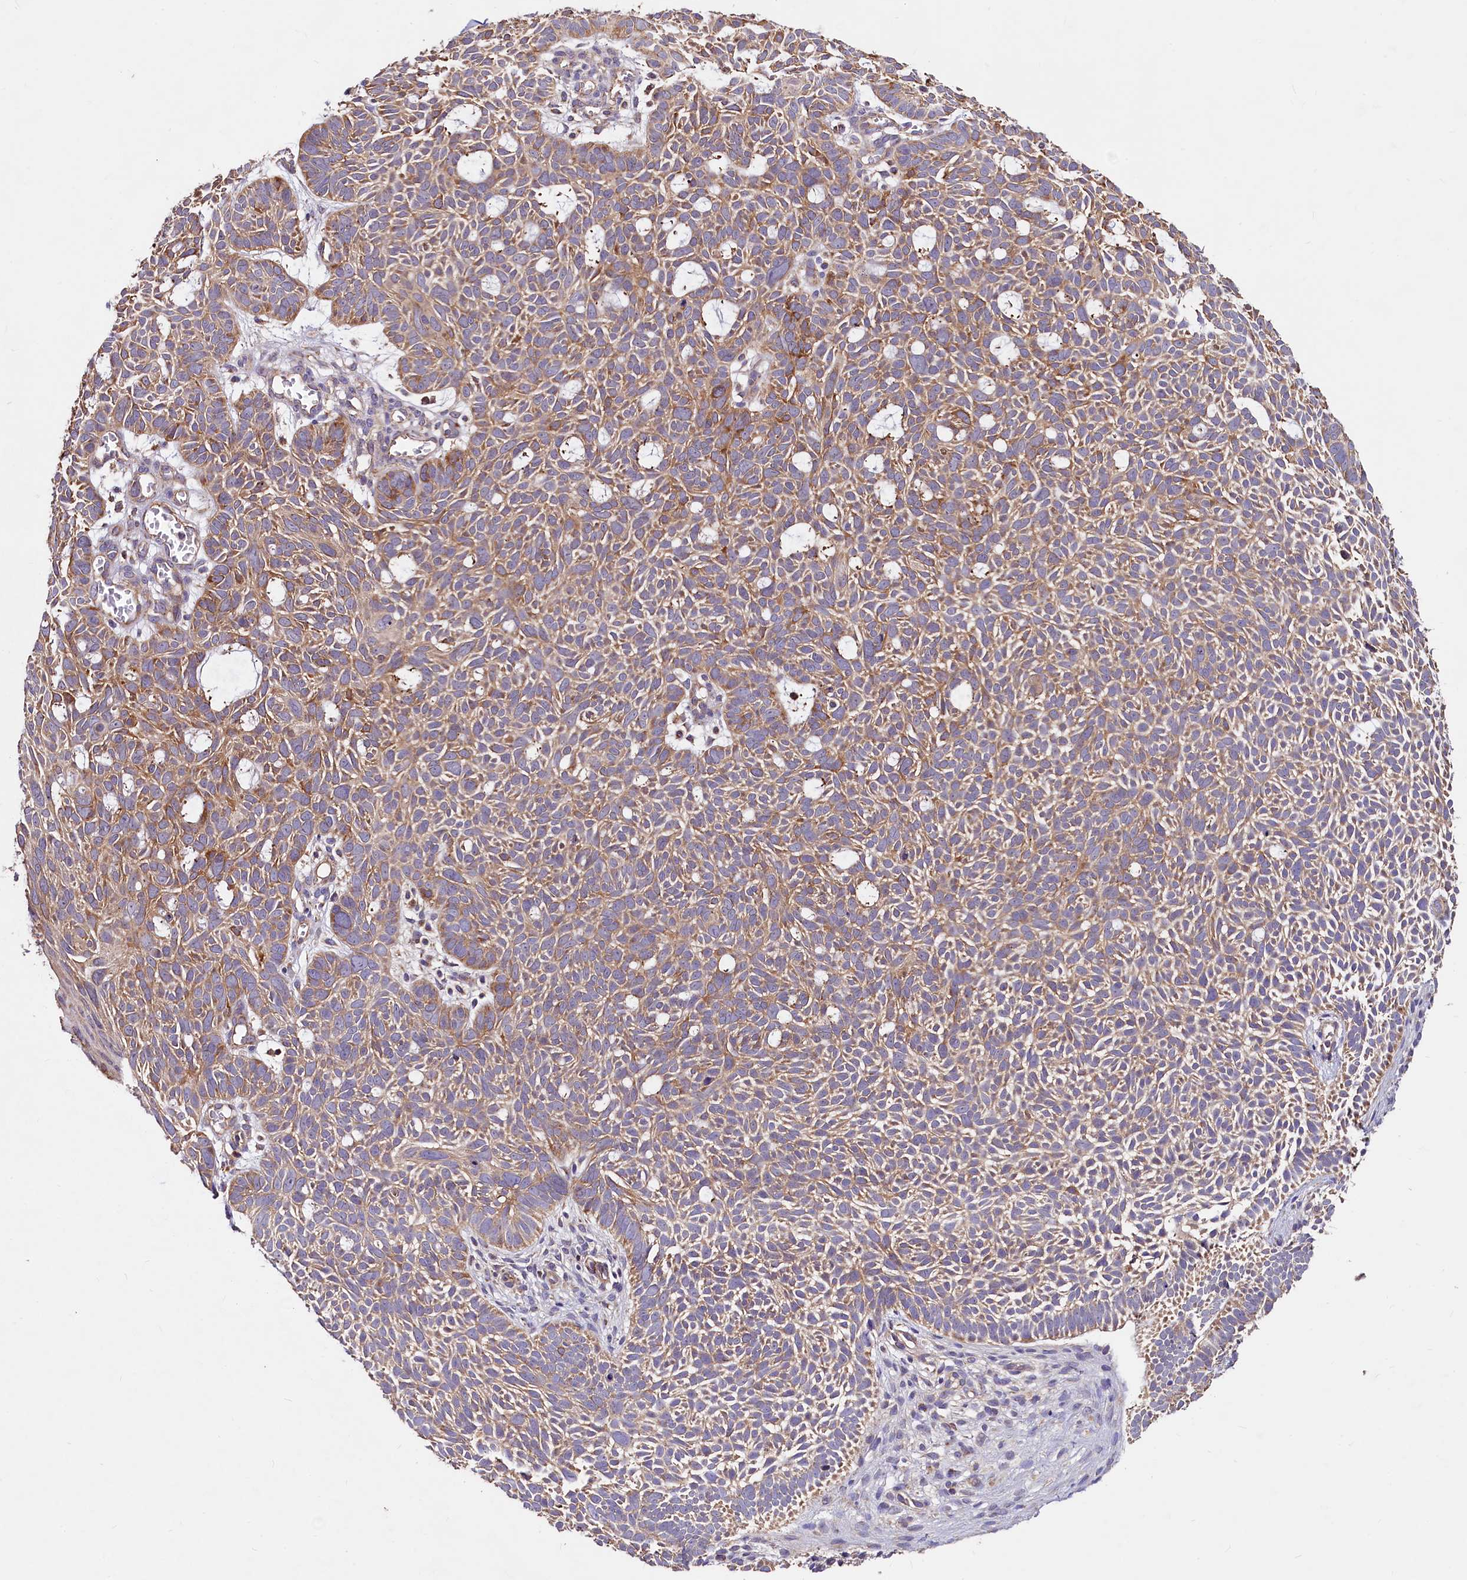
{"staining": {"intensity": "moderate", "quantity": ">75%", "location": "cytoplasmic/membranous"}, "tissue": "skin cancer", "cell_type": "Tumor cells", "image_type": "cancer", "snomed": [{"axis": "morphology", "description": "Basal cell carcinoma"}, {"axis": "topography", "description": "Skin"}], "caption": "Skin basal cell carcinoma tissue shows moderate cytoplasmic/membranous positivity in about >75% of tumor cells (Stains: DAB (3,3'-diaminobenzidine) in brown, nuclei in blue, Microscopy: brightfield microscopy at high magnification).", "gene": "CIAO3", "patient": {"sex": "male", "age": 69}}